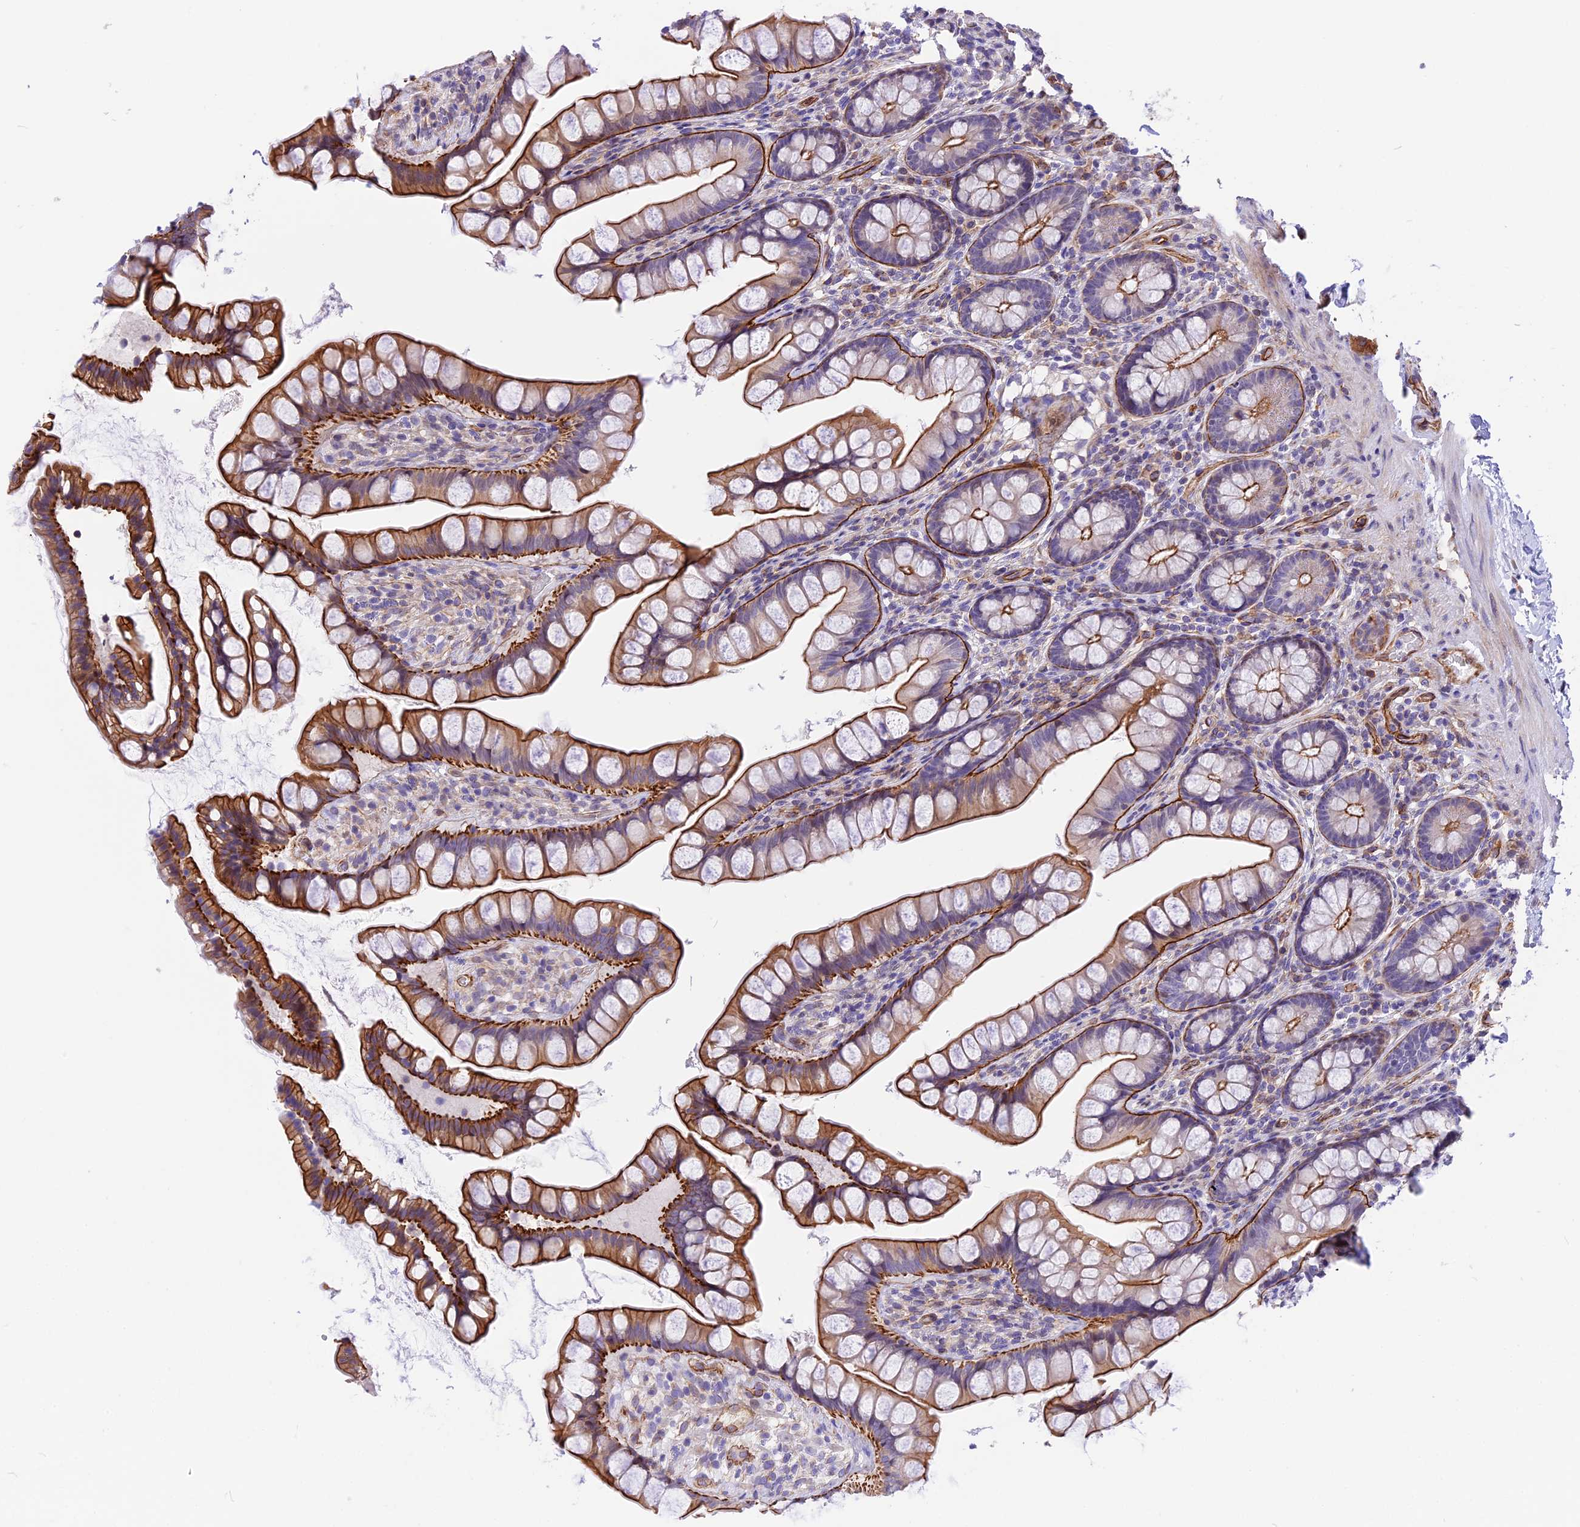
{"staining": {"intensity": "moderate", "quantity": ">75%", "location": "cytoplasmic/membranous"}, "tissue": "small intestine", "cell_type": "Glandular cells", "image_type": "normal", "snomed": [{"axis": "morphology", "description": "Normal tissue, NOS"}, {"axis": "topography", "description": "Small intestine"}], "caption": "This is a histology image of IHC staining of benign small intestine, which shows moderate staining in the cytoplasmic/membranous of glandular cells.", "gene": "R3HDM4", "patient": {"sex": "male", "age": 70}}